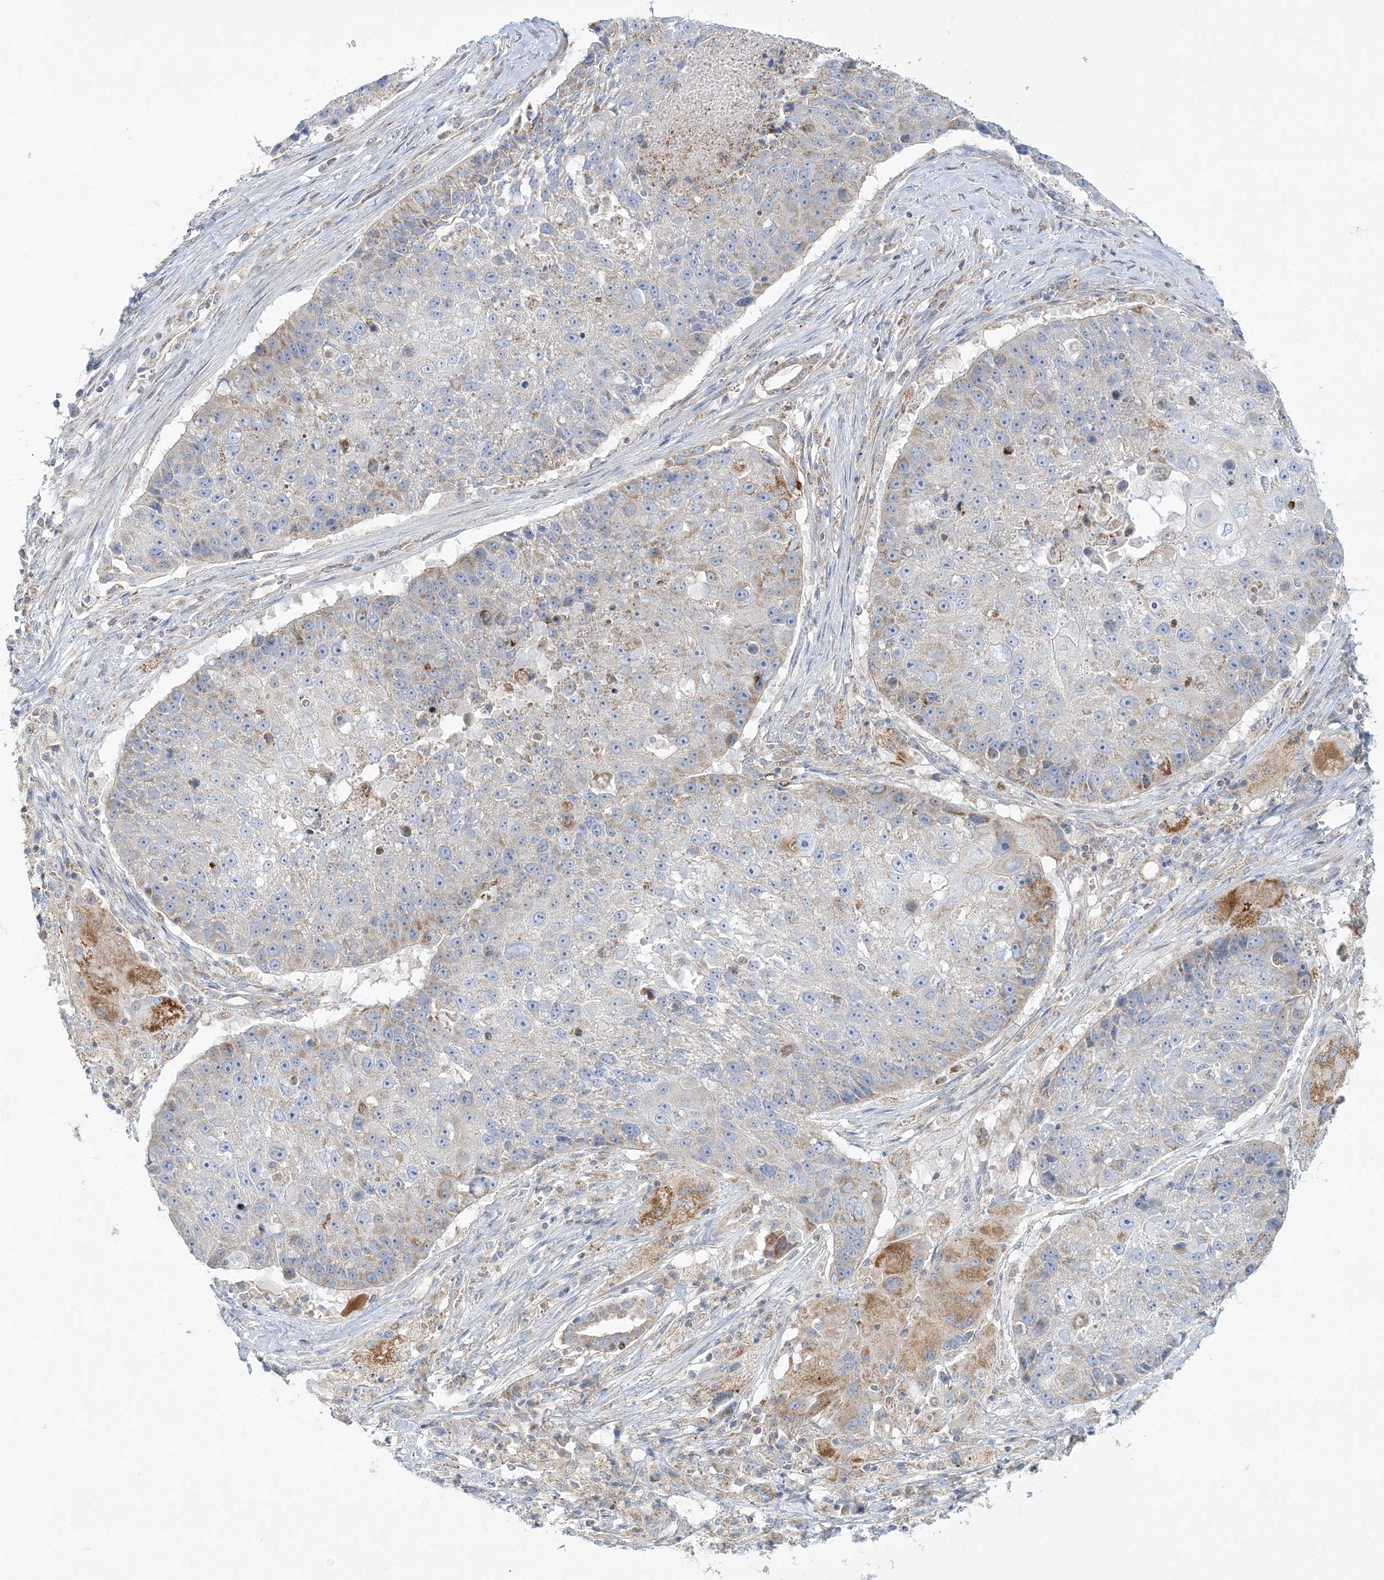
{"staining": {"intensity": "weak", "quantity": "<25%", "location": "cytoplasmic/membranous"}, "tissue": "lung cancer", "cell_type": "Tumor cells", "image_type": "cancer", "snomed": [{"axis": "morphology", "description": "Squamous cell carcinoma, NOS"}, {"axis": "topography", "description": "Lung"}], "caption": "A high-resolution micrograph shows immunohistochemistry staining of lung cancer, which exhibits no significant positivity in tumor cells. (Brightfield microscopy of DAB immunohistochemistry (IHC) at high magnification).", "gene": "TBC1D14", "patient": {"sex": "male", "age": 61}}